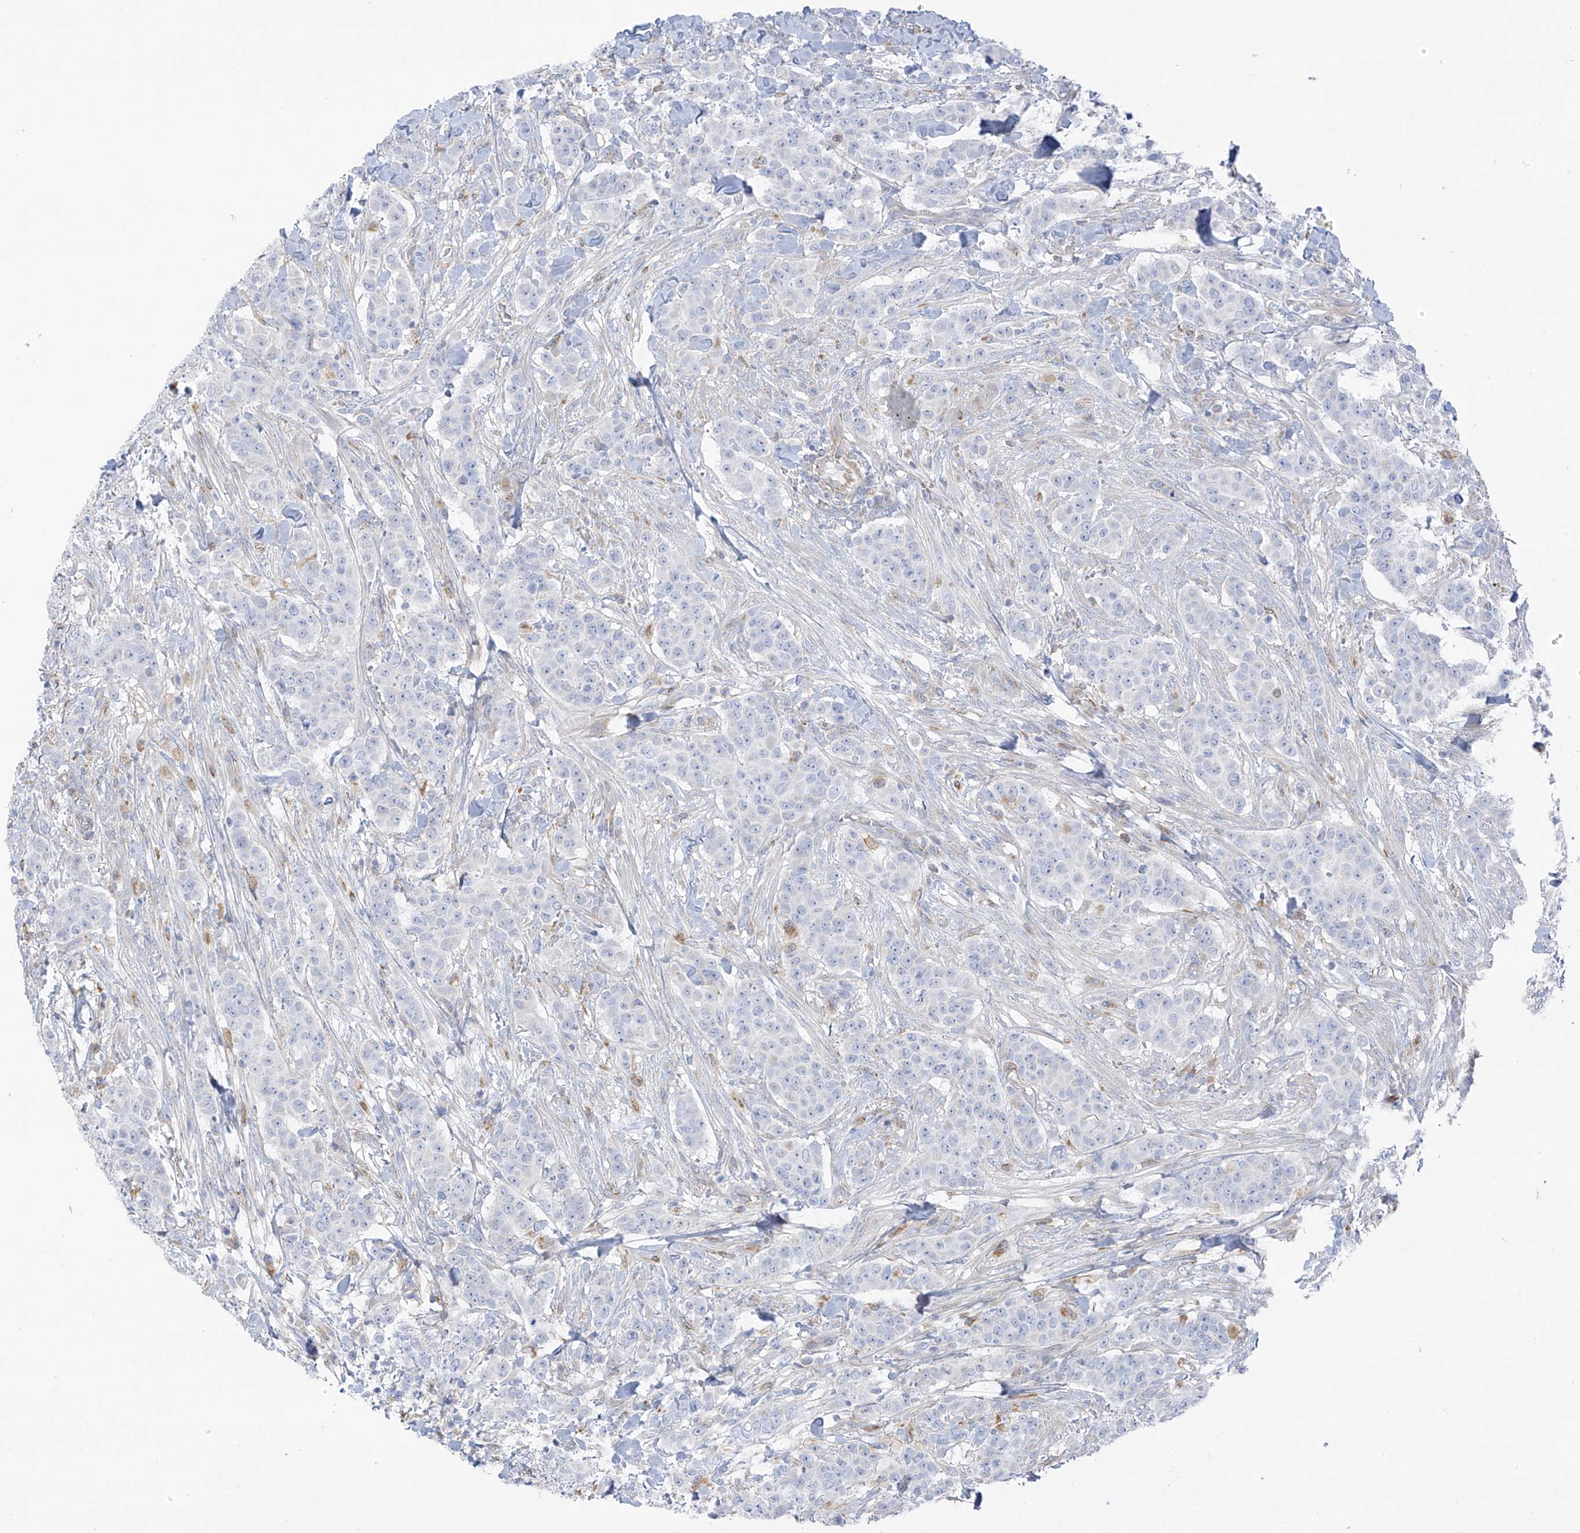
{"staining": {"intensity": "negative", "quantity": "none", "location": "none"}, "tissue": "breast cancer", "cell_type": "Tumor cells", "image_type": "cancer", "snomed": [{"axis": "morphology", "description": "Duct carcinoma"}, {"axis": "topography", "description": "Breast"}], "caption": "This is an IHC photomicrograph of breast cancer (infiltrating ductal carcinoma). There is no staining in tumor cells.", "gene": "TAL2", "patient": {"sex": "female", "age": 40}}